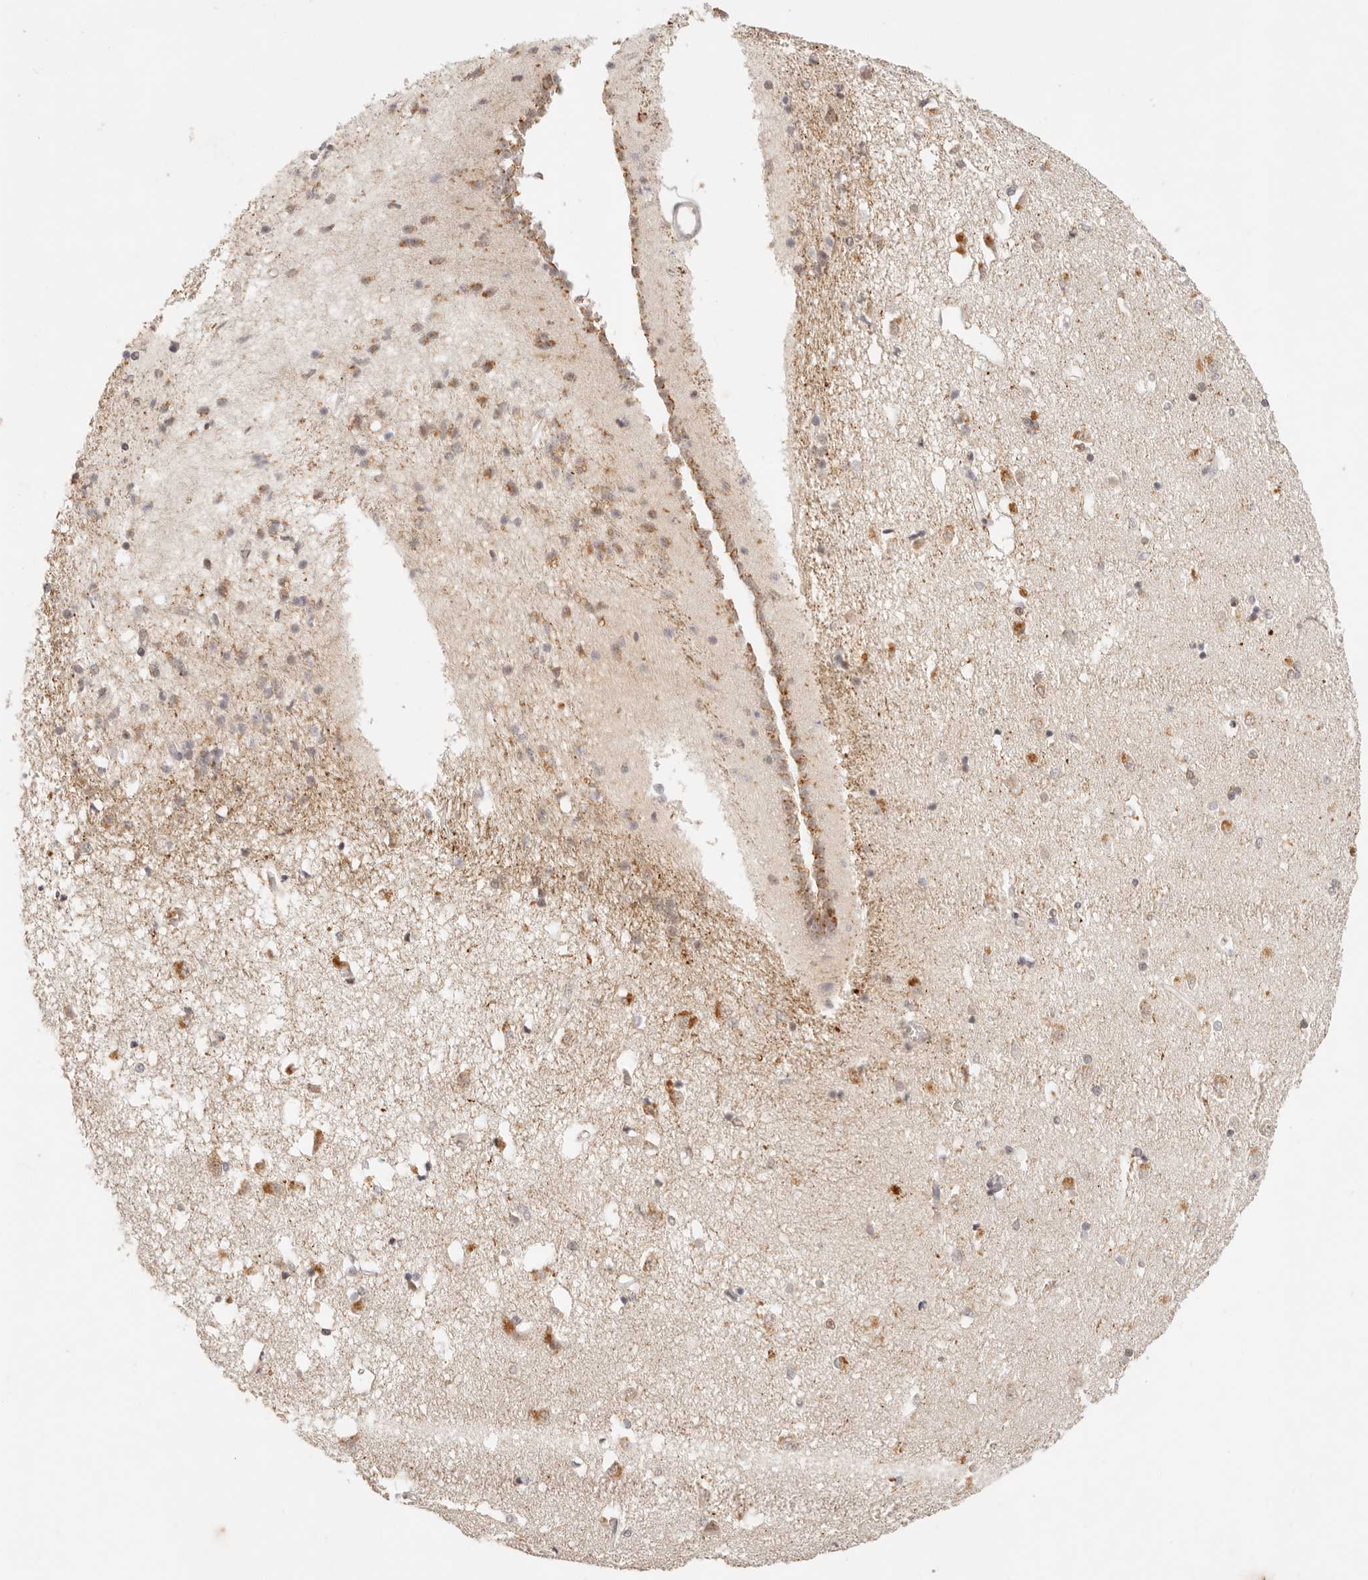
{"staining": {"intensity": "moderate", "quantity": "25%-75%", "location": "cytoplasmic/membranous"}, "tissue": "caudate", "cell_type": "Glial cells", "image_type": "normal", "snomed": [{"axis": "morphology", "description": "Normal tissue, NOS"}, {"axis": "topography", "description": "Lateral ventricle wall"}], "caption": "A brown stain highlights moderate cytoplasmic/membranous staining of a protein in glial cells of normal human caudate.", "gene": "GPR156", "patient": {"sex": "male", "age": 45}}